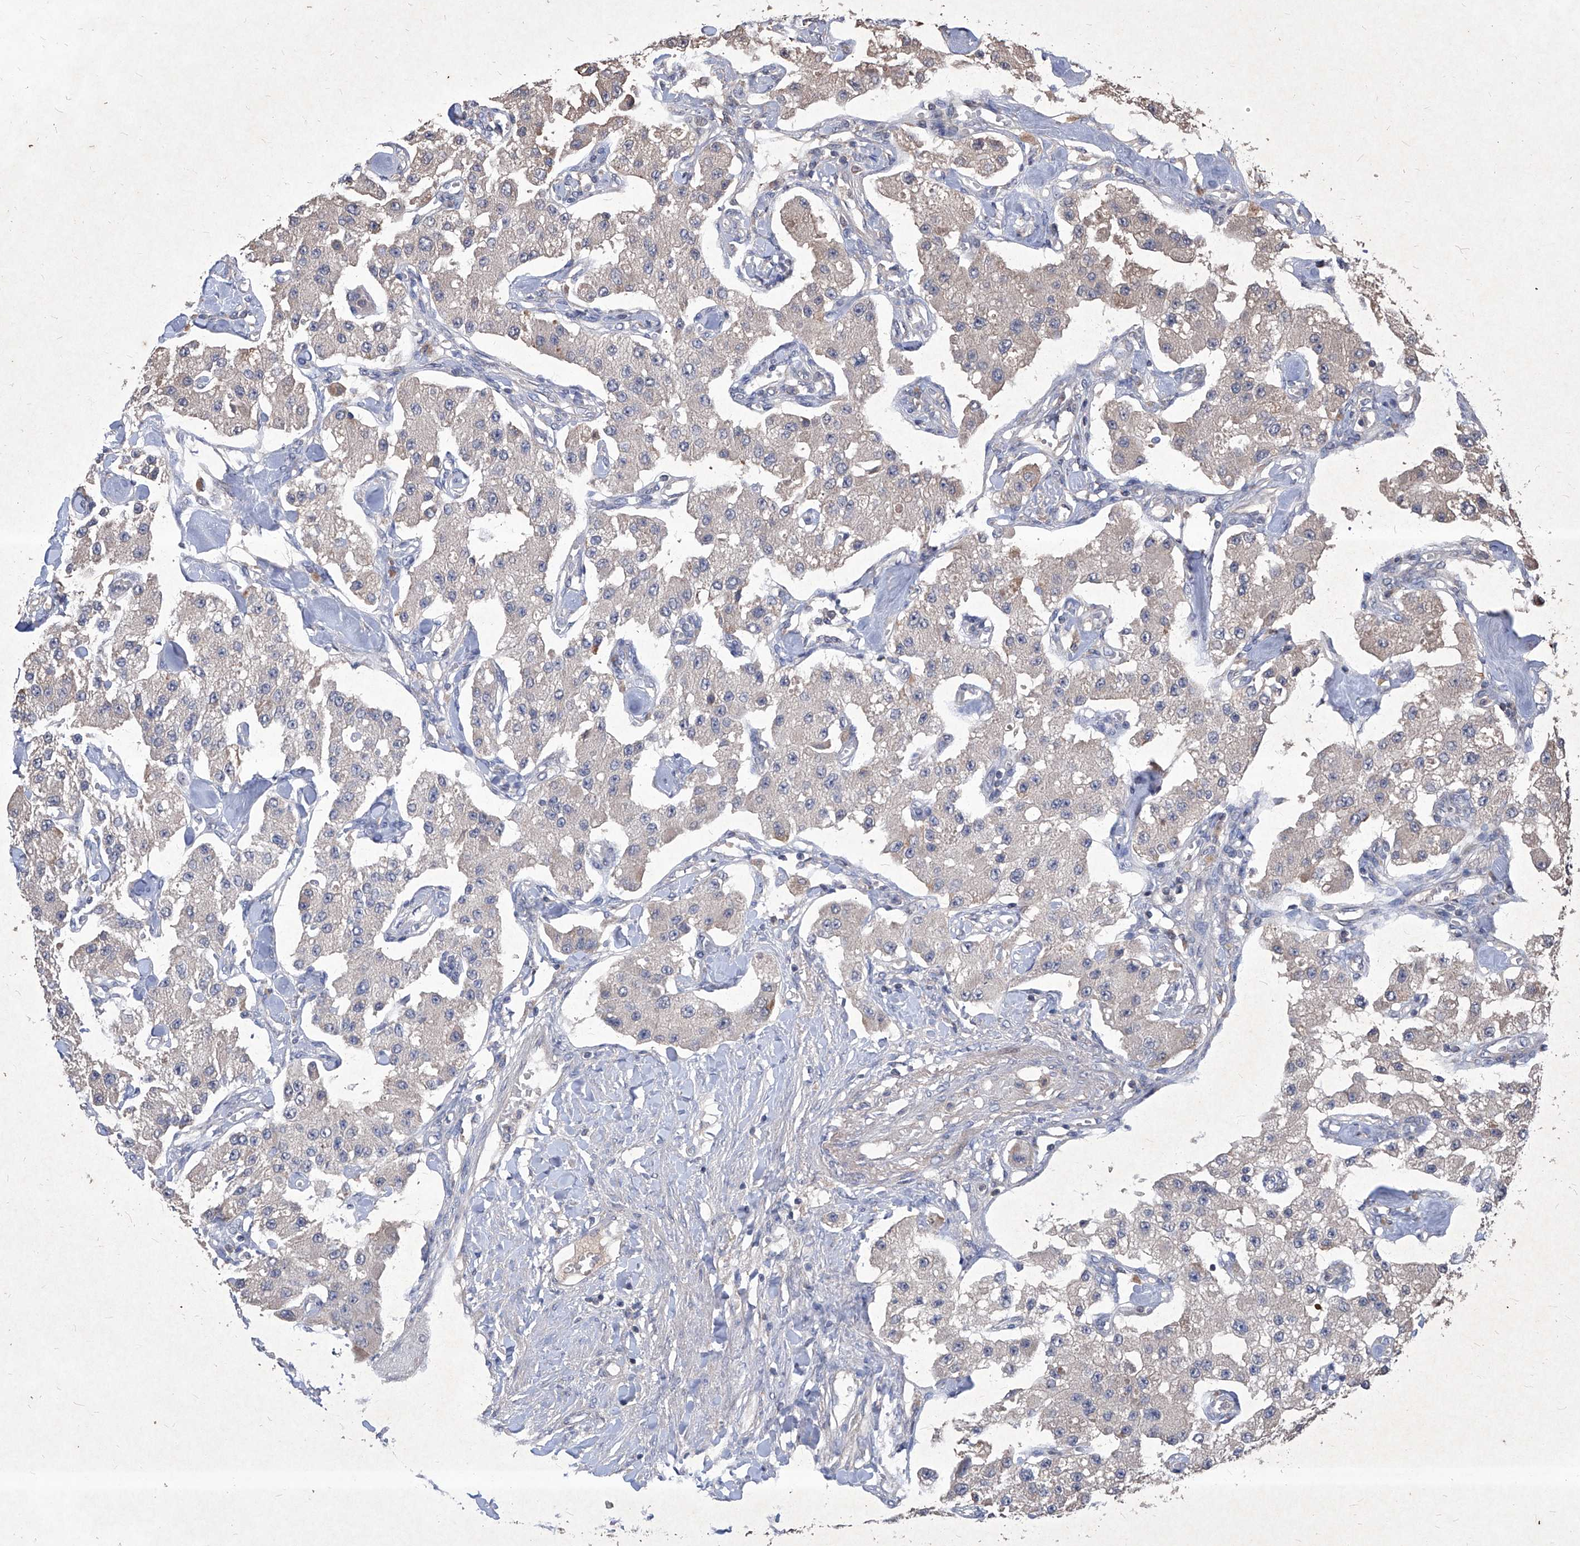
{"staining": {"intensity": "negative", "quantity": "none", "location": "none"}, "tissue": "carcinoid", "cell_type": "Tumor cells", "image_type": "cancer", "snomed": [{"axis": "morphology", "description": "Carcinoid, malignant, NOS"}, {"axis": "topography", "description": "Pancreas"}], "caption": "Photomicrograph shows no protein positivity in tumor cells of malignant carcinoid tissue. (Immunohistochemistry, brightfield microscopy, high magnification).", "gene": "SYNGR1", "patient": {"sex": "male", "age": 41}}